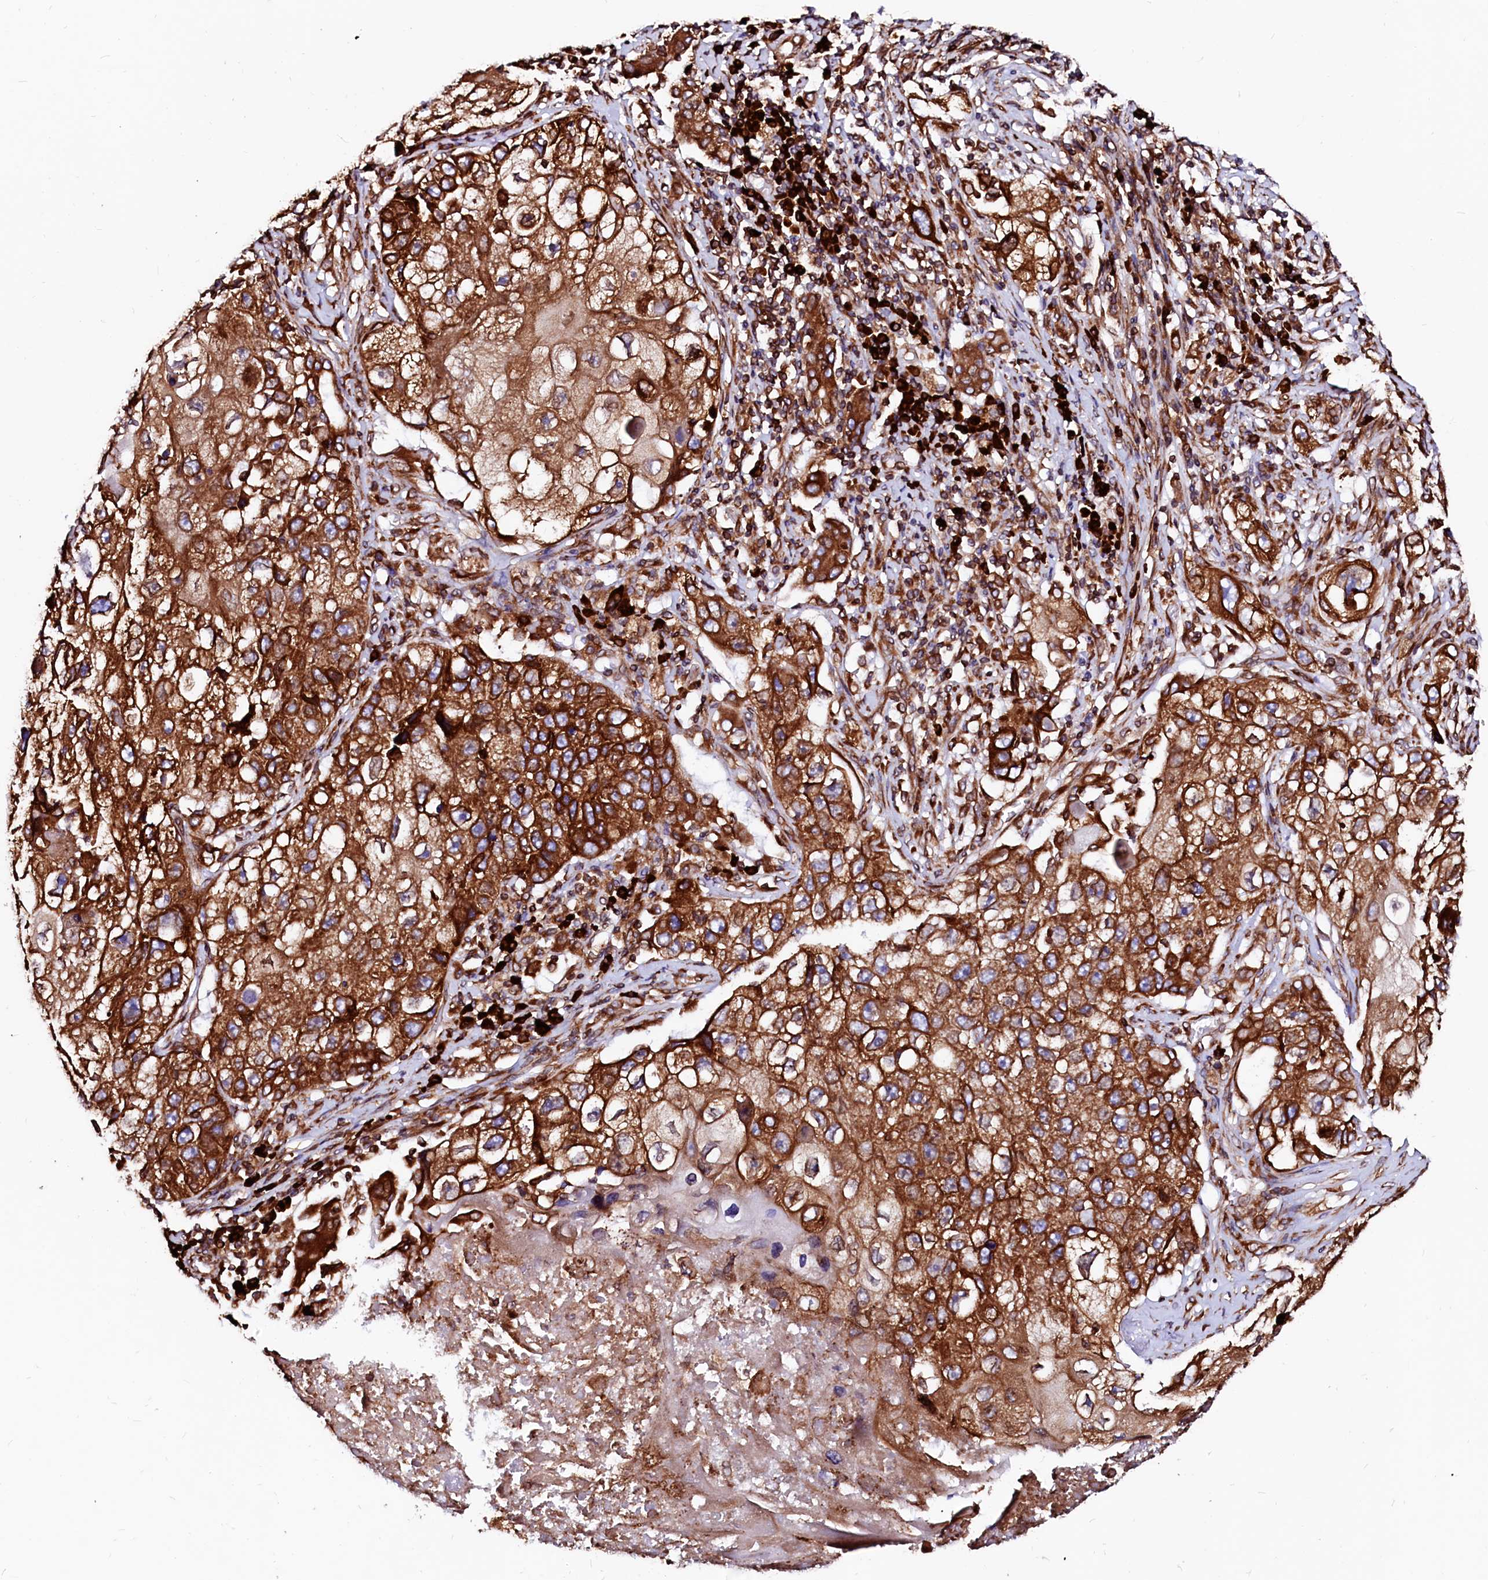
{"staining": {"intensity": "strong", "quantity": ">75%", "location": "cytoplasmic/membranous"}, "tissue": "lung cancer", "cell_type": "Tumor cells", "image_type": "cancer", "snomed": [{"axis": "morphology", "description": "Squamous cell carcinoma, NOS"}, {"axis": "topography", "description": "Lung"}], "caption": "This image displays IHC staining of lung cancer, with high strong cytoplasmic/membranous expression in about >75% of tumor cells.", "gene": "DERL1", "patient": {"sex": "male", "age": 61}}